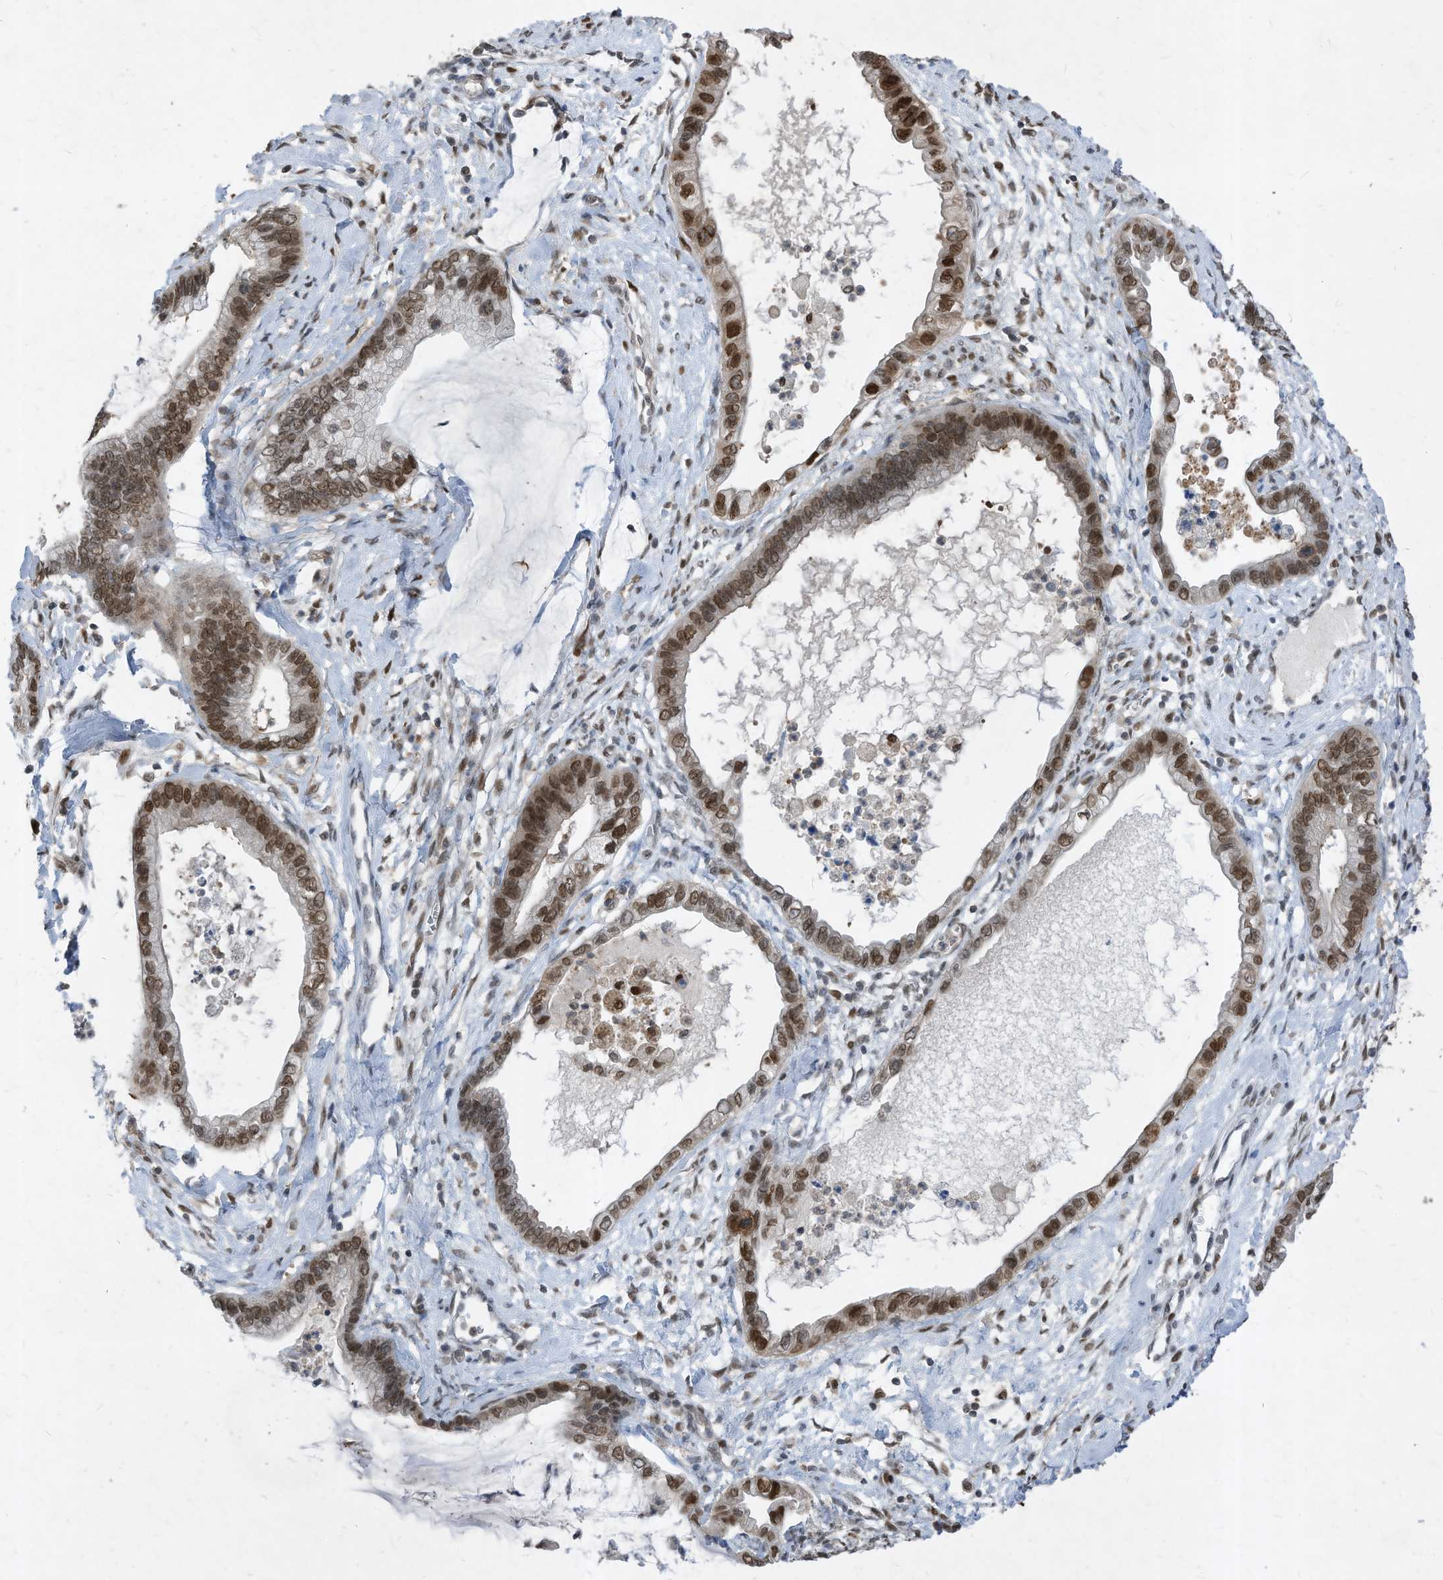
{"staining": {"intensity": "moderate", "quantity": ">75%", "location": "nuclear"}, "tissue": "cervical cancer", "cell_type": "Tumor cells", "image_type": "cancer", "snomed": [{"axis": "morphology", "description": "Adenocarcinoma, NOS"}, {"axis": "topography", "description": "Cervix"}], "caption": "Immunohistochemical staining of human cervical adenocarcinoma shows medium levels of moderate nuclear protein positivity in approximately >75% of tumor cells. Nuclei are stained in blue.", "gene": "KPNB1", "patient": {"sex": "female", "age": 44}}